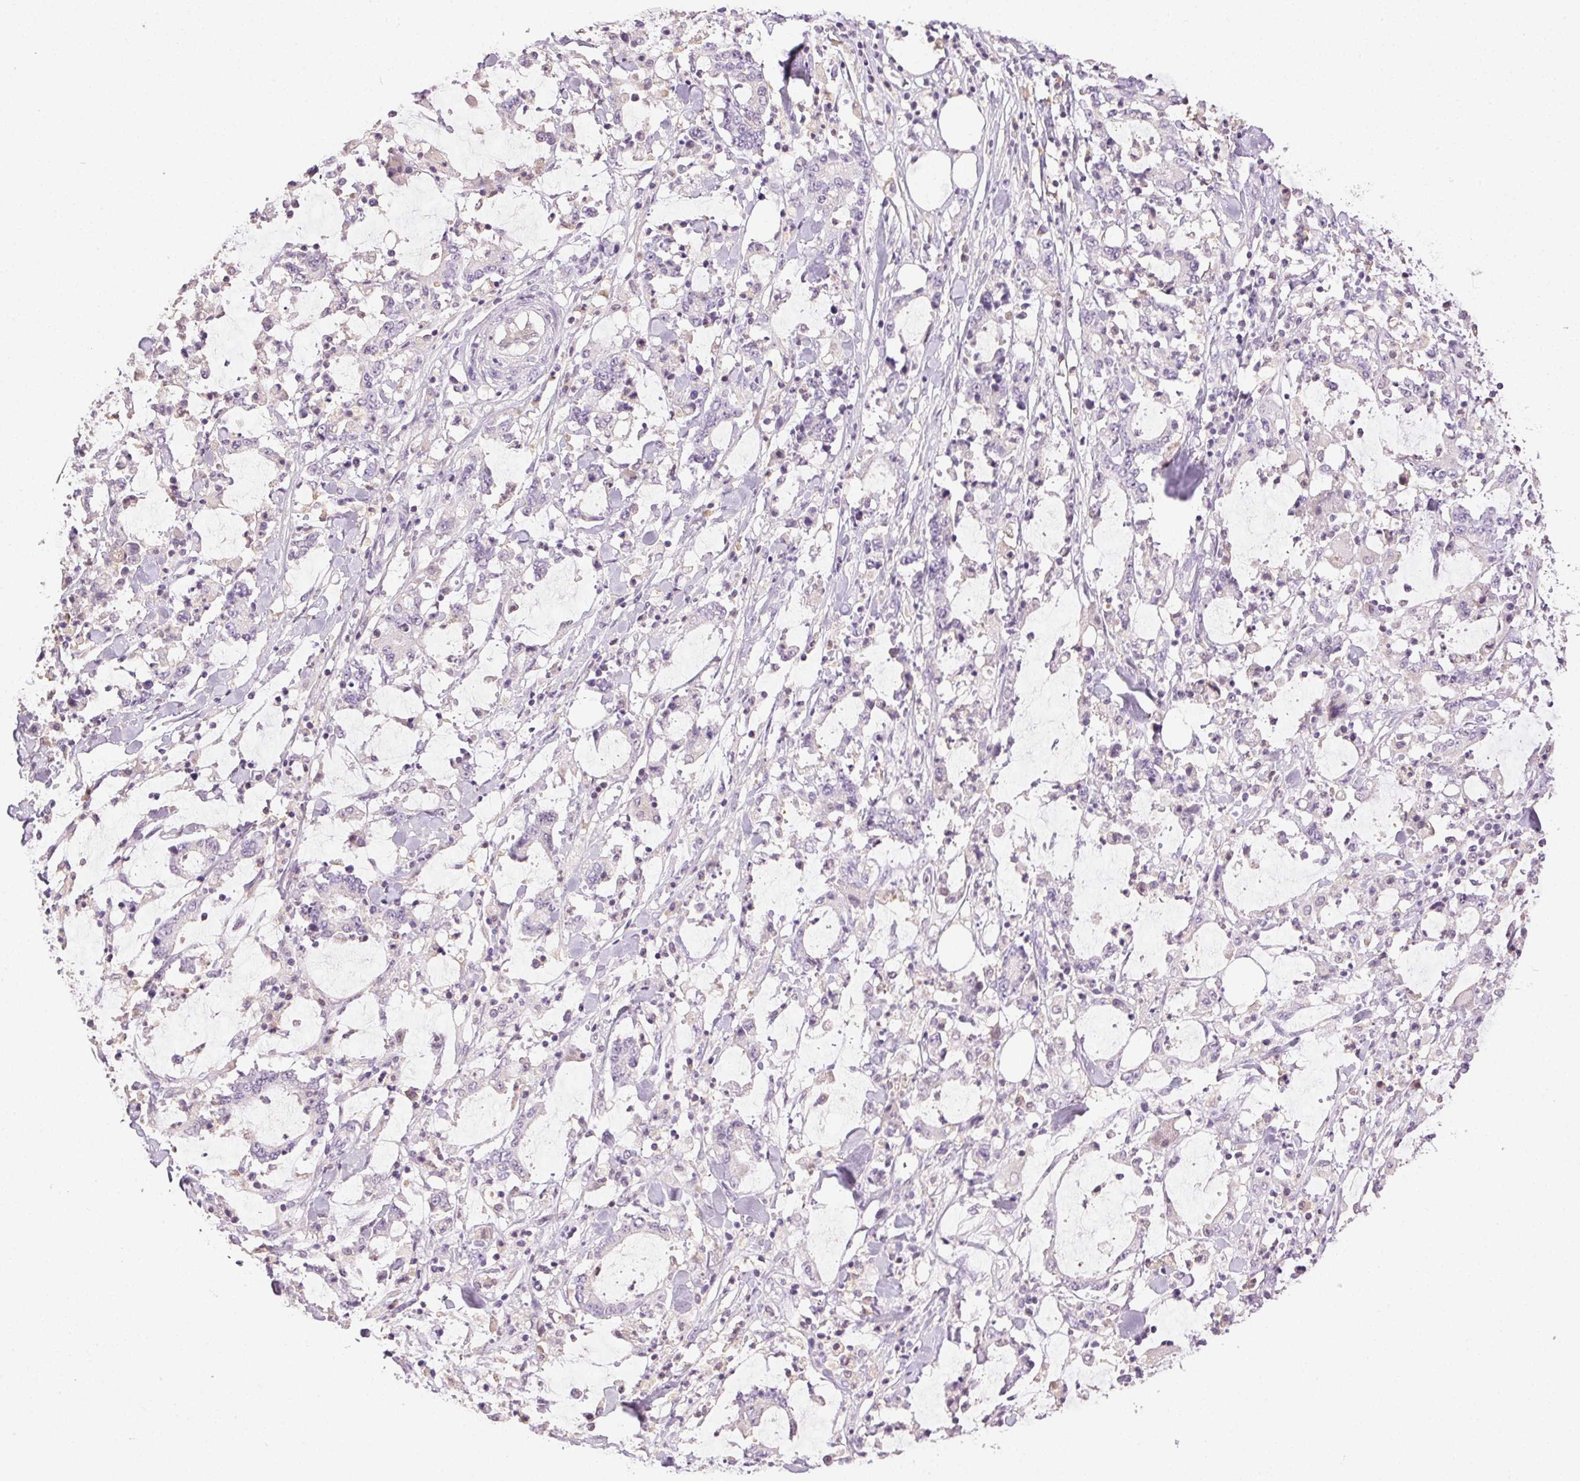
{"staining": {"intensity": "negative", "quantity": "none", "location": "none"}, "tissue": "stomach cancer", "cell_type": "Tumor cells", "image_type": "cancer", "snomed": [{"axis": "morphology", "description": "Adenocarcinoma, NOS"}, {"axis": "topography", "description": "Stomach, upper"}], "caption": "Human adenocarcinoma (stomach) stained for a protein using immunohistochemistry exhibits no expression in tumor cells.", "gene": "BPIFB2", "patient": {"sex": "male", "age": 68}}